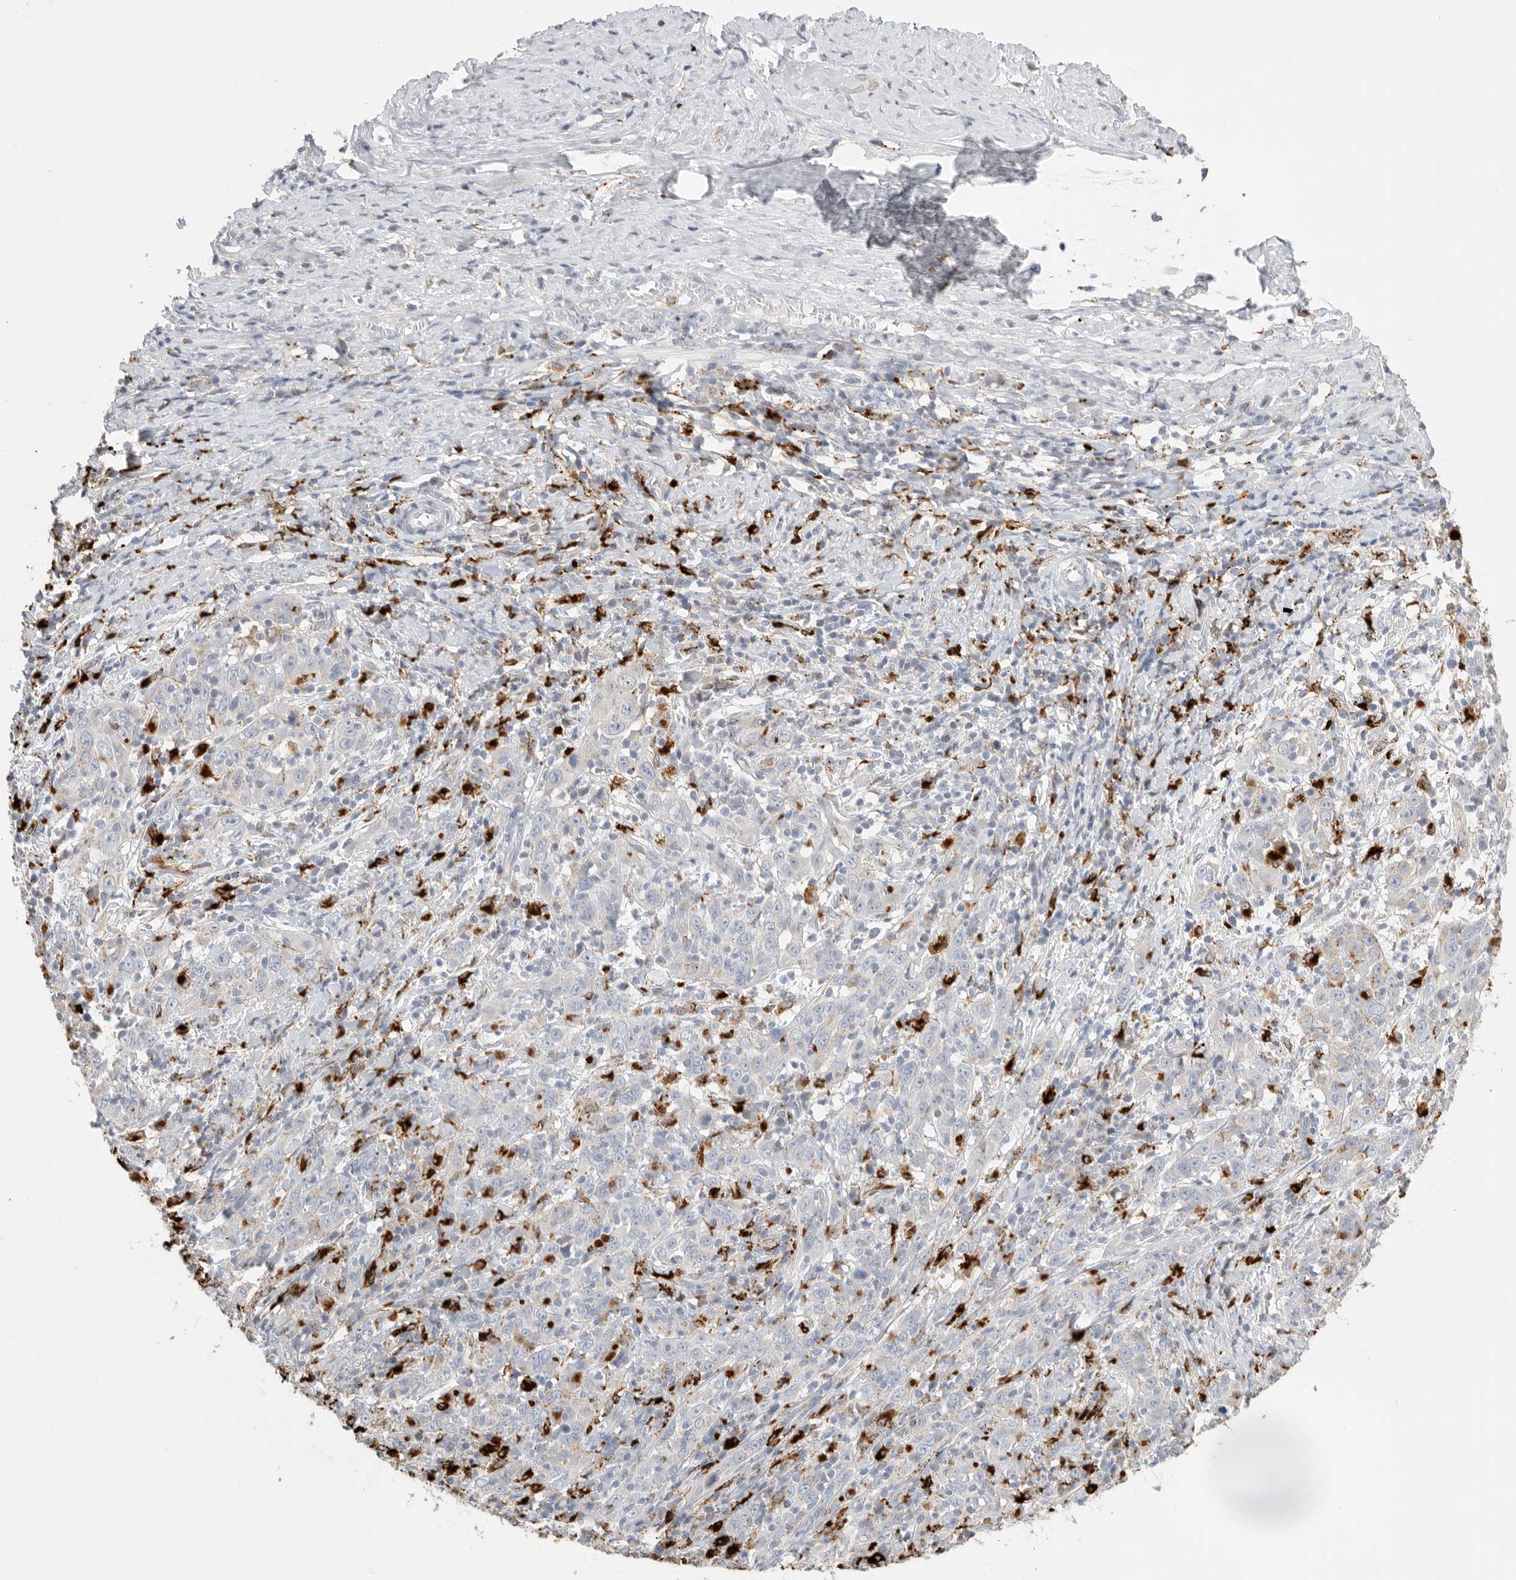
{"staining": {"intensity": "strong", "quantity": "<25%", "location": "cytoplasmic/membranous"}, "tissue": "cervical cancer", "cell_type": "Tumor cells", "image_type": "cancer", "snomed": [{"axis": "morphology", "description": "Squamous cell carcinoma, NOS"}, {"axis": "topography", "description": "Cervix"}], "caption": "A histopathology image of human cervical cancer (squamous cell carcinoma) stained for a protein exhibits strong cytoplasmic/membranous brown staining in tumor cells.", "gene": "GGH", "patient": {"sex": "female", "age": 46}}